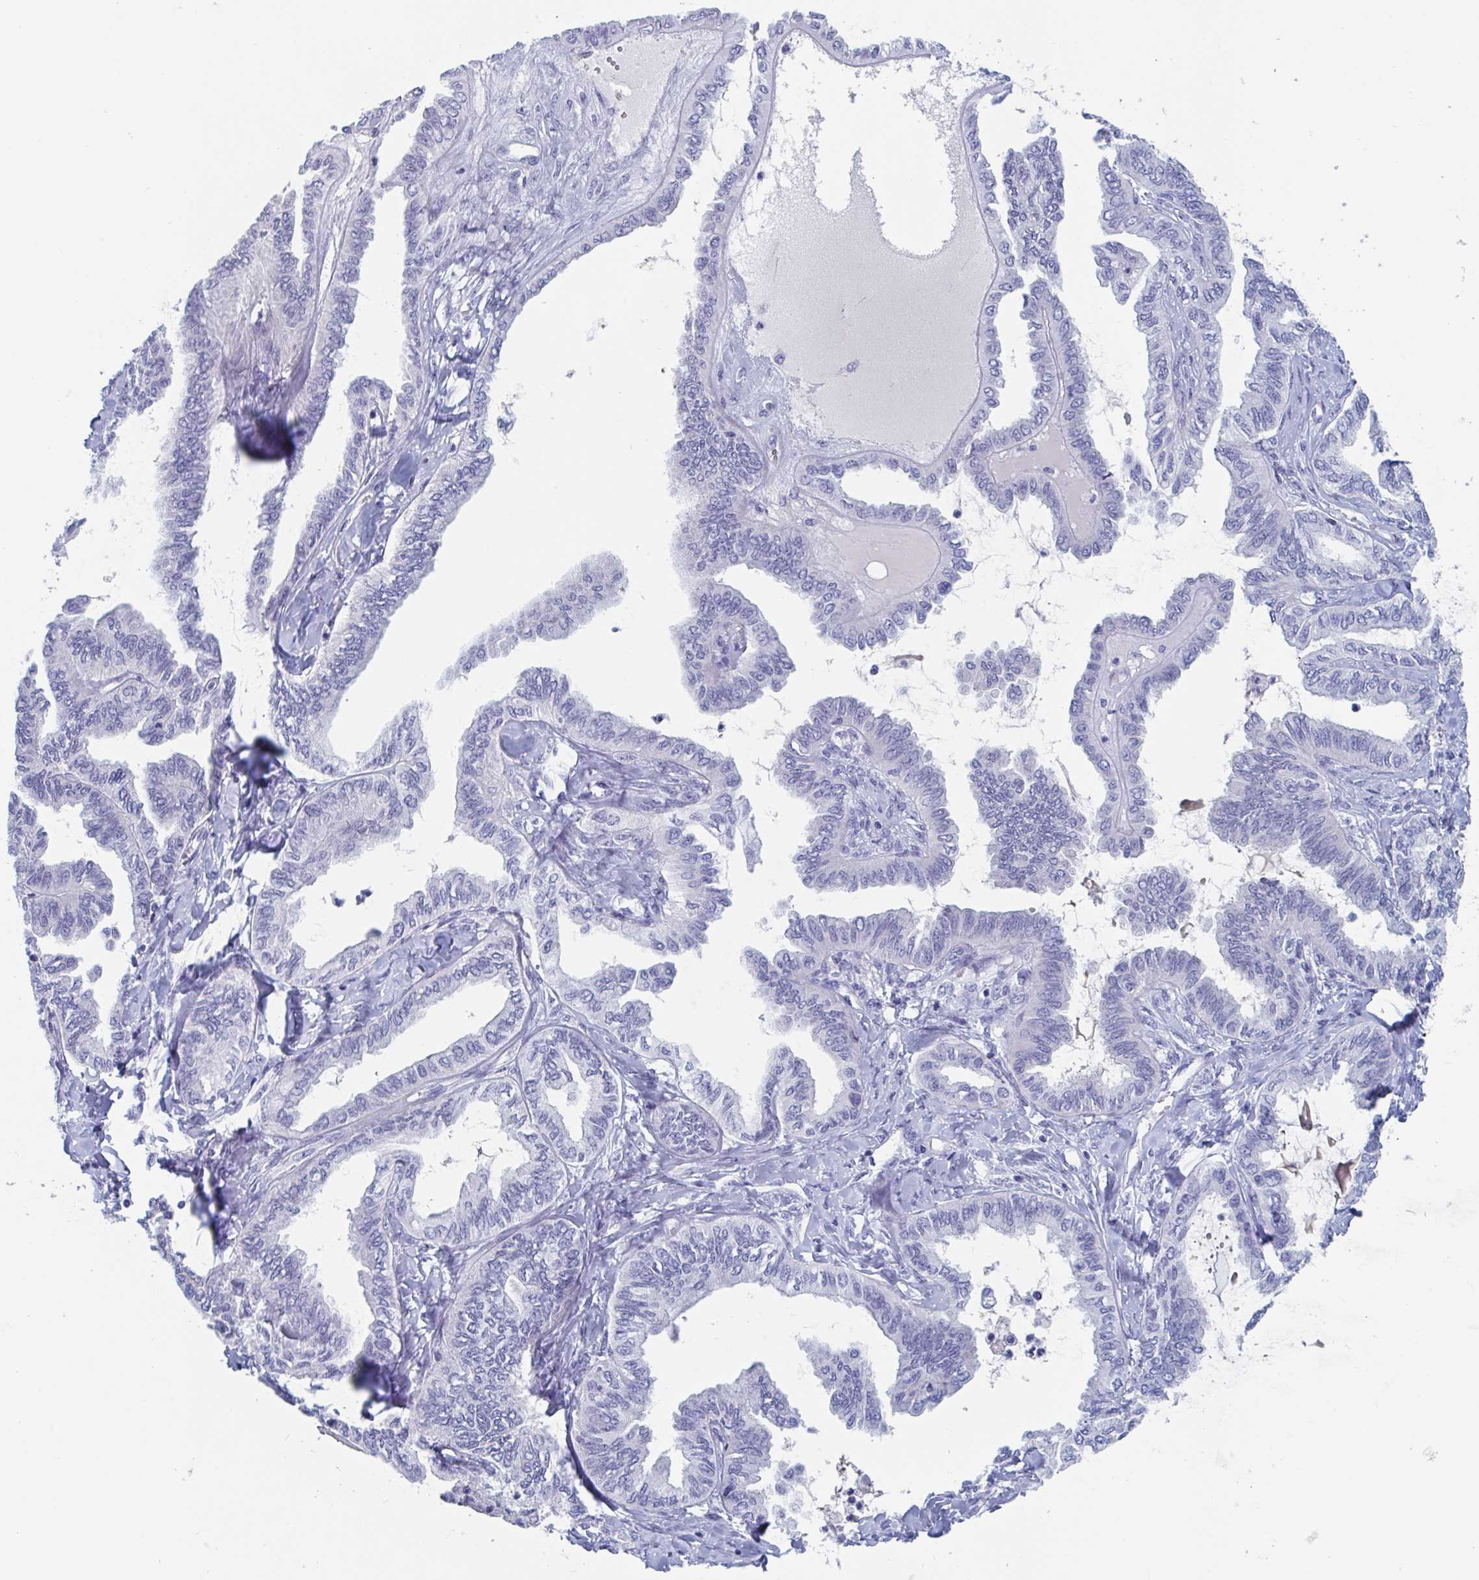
{"staining": {"intensity": "negative", "quantity": "none", "location": "none"}, "tissue": "ovarian cancer", "cell_type": "Tumor cells", "image_type": "cancer", "snomed": [{"axis": "morphology", "description": "Carcinoma, endometroid"}, {"axis": "topography", "description": "Ovary"}], "caption": "High power microscopy histopathology image of an immunohistochemistry (IHC) micrograph of ovarian cancer (endometroid carcinoma), revealing no significant staining in tumor cells.", "gene": "DPEP3", "patient": {"sex": "female", "age": 70}}